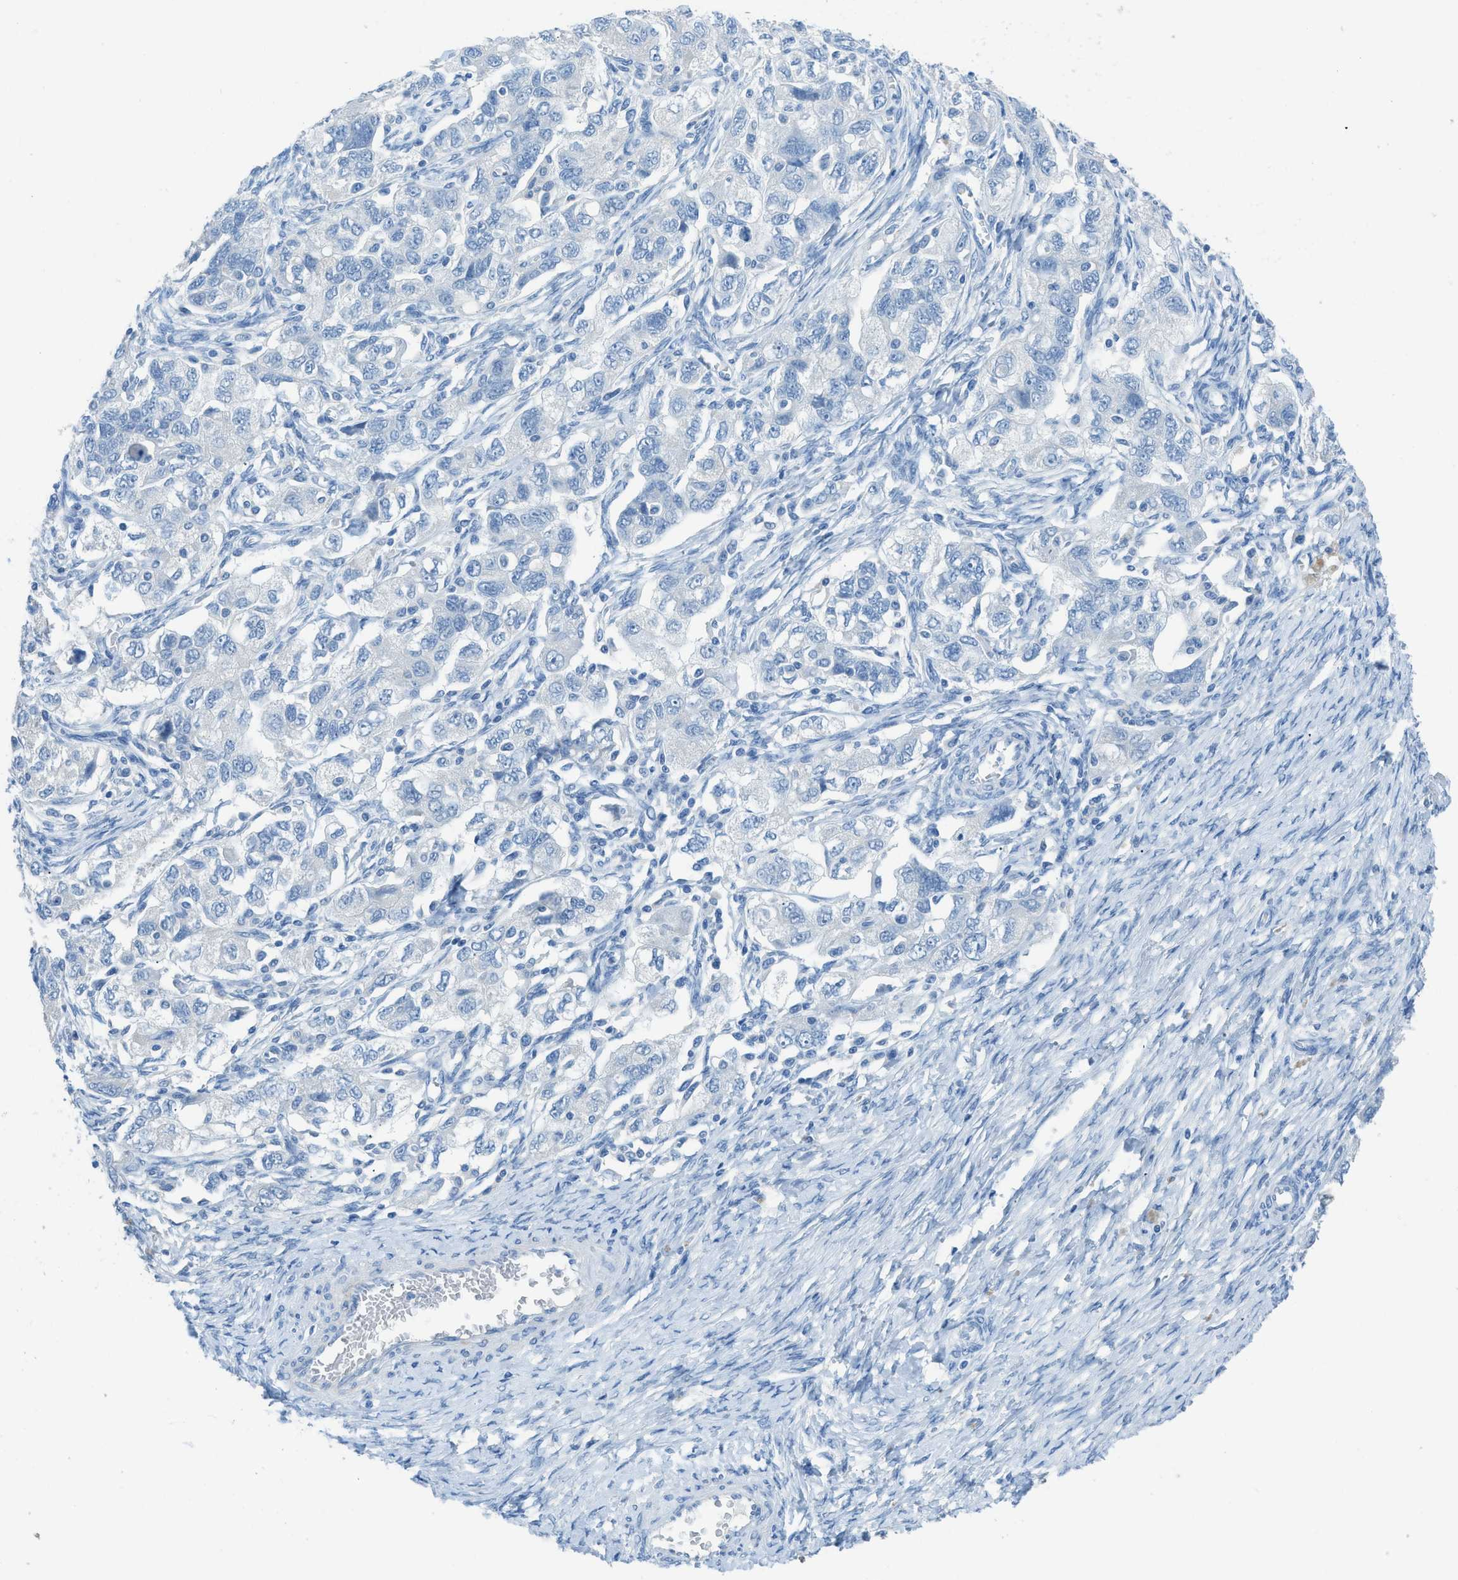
{"staining": {"intensity": "negative", "quantity": "none", "location": "none"}, "tissue": "ovarian cancer", "cell_type": "Tumor cells", "image_type": "cancer", "snomed": [{"axis": "morphology", "description": "Carcinoma, NOS"}, {"axis": "morphology", "description": "Cystadenocarcinoma, serous, NOS"}, {"axis": "topography", "description": "Ovary"}], "caption": "This is an immunohistochemistry (IHC) image of ovarian cancer (serous cystadenocarcinoma). There is no staining in tumor cells.", "gene": "ACAN", "patient": {"sex": "female", "age": 69}}